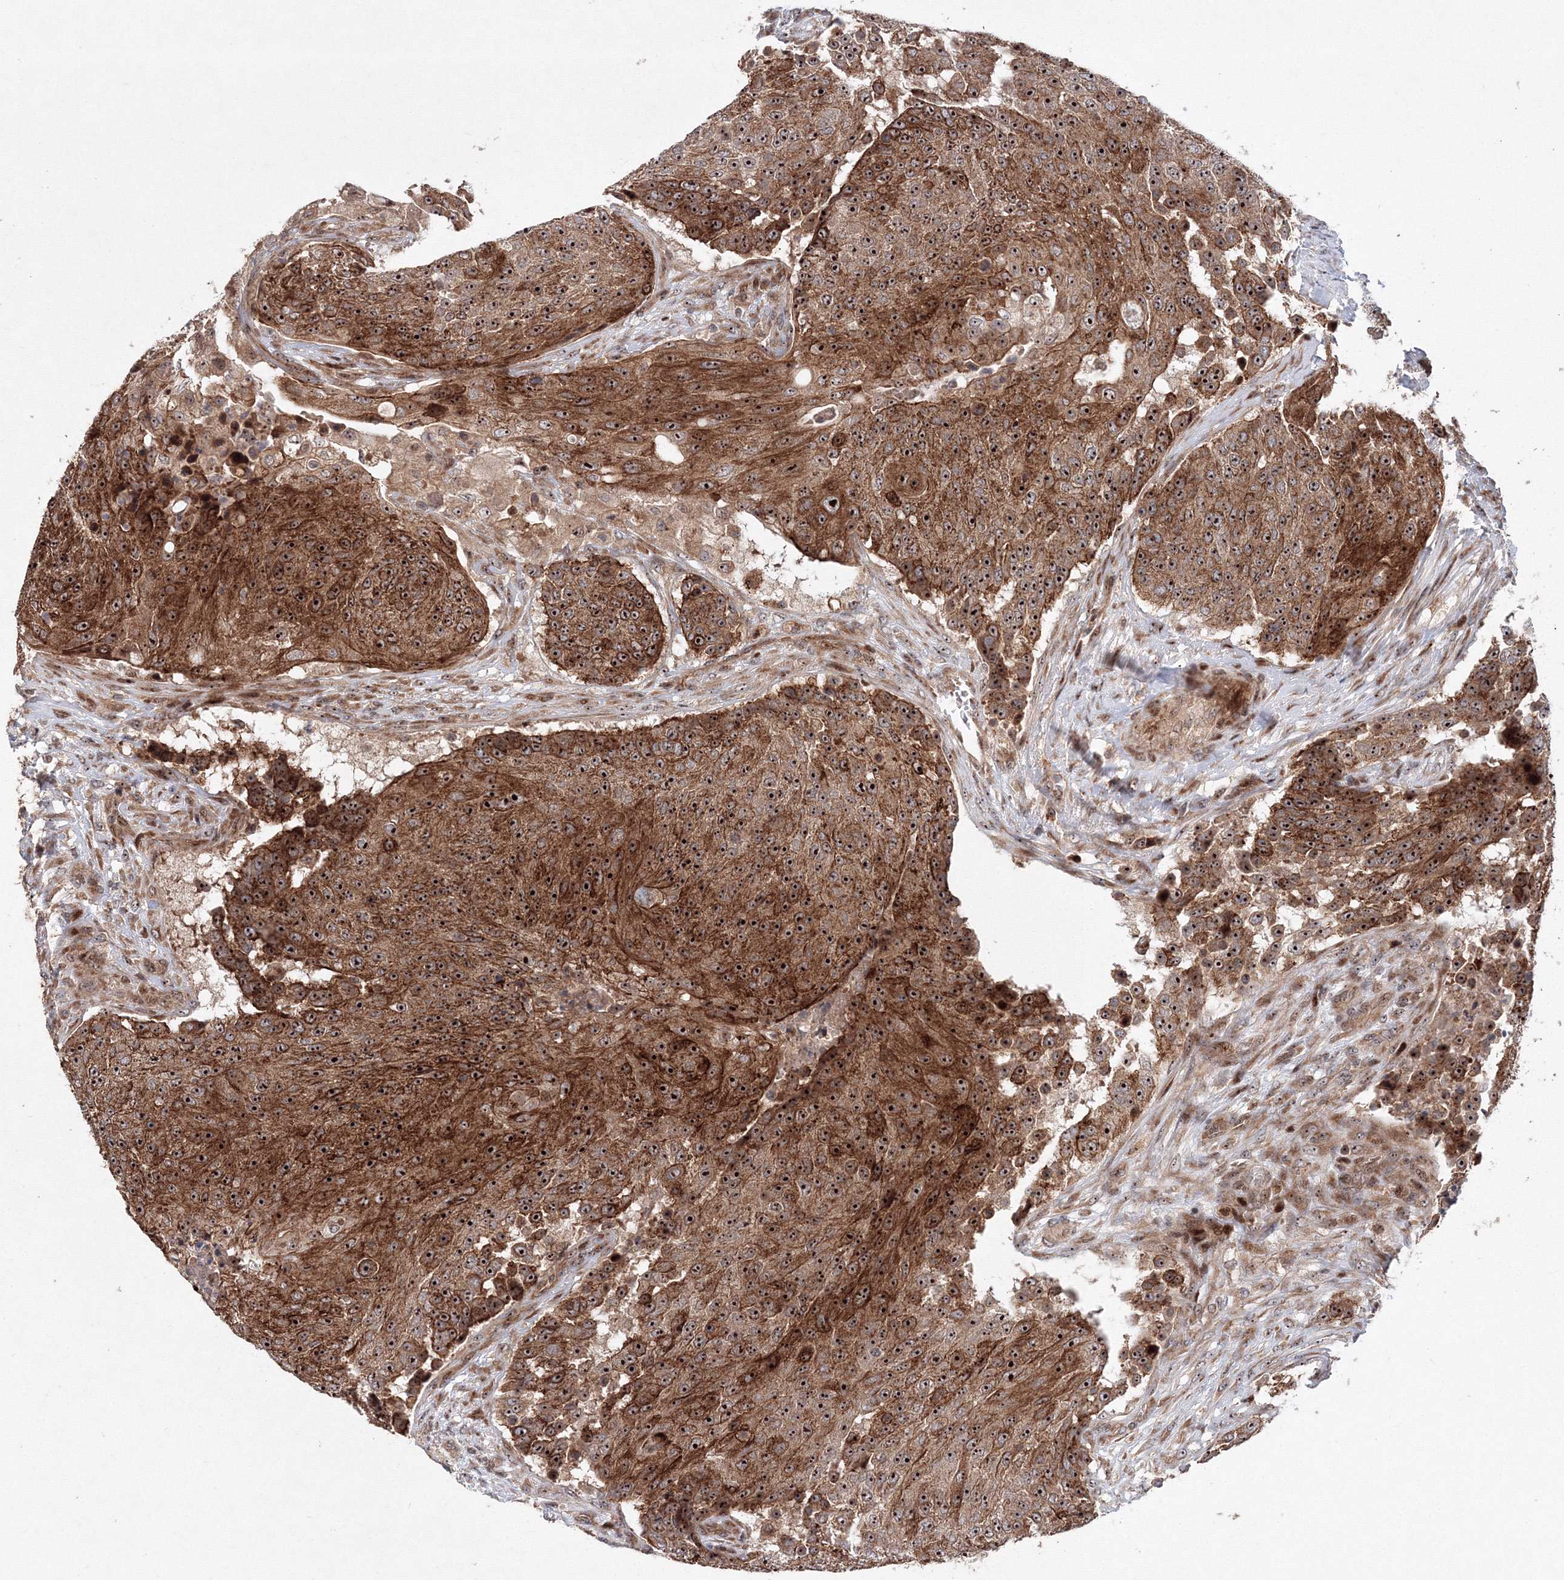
{"staining": {"intensity": "strong", "quantity": ">75%", "location": "cytoplasmic/membranous,nuclear"}, "tissue": "urothelial cancer", "cell_type": "Tumor cells", "image_type": "cancer", "snomed": [{"axis": "morphology", "description": "Urothelial carcinoma, High grade"}, {"axis": "topography", "description": "Urinary bladder"}], "caption": "Strong cytoplasmic/membranous and nuclear protein staining is seen in about >75% of tumor cells in urothelial cancer.", "gene": "ANKAR", "patient": {"sex": "female", "age": 63}}